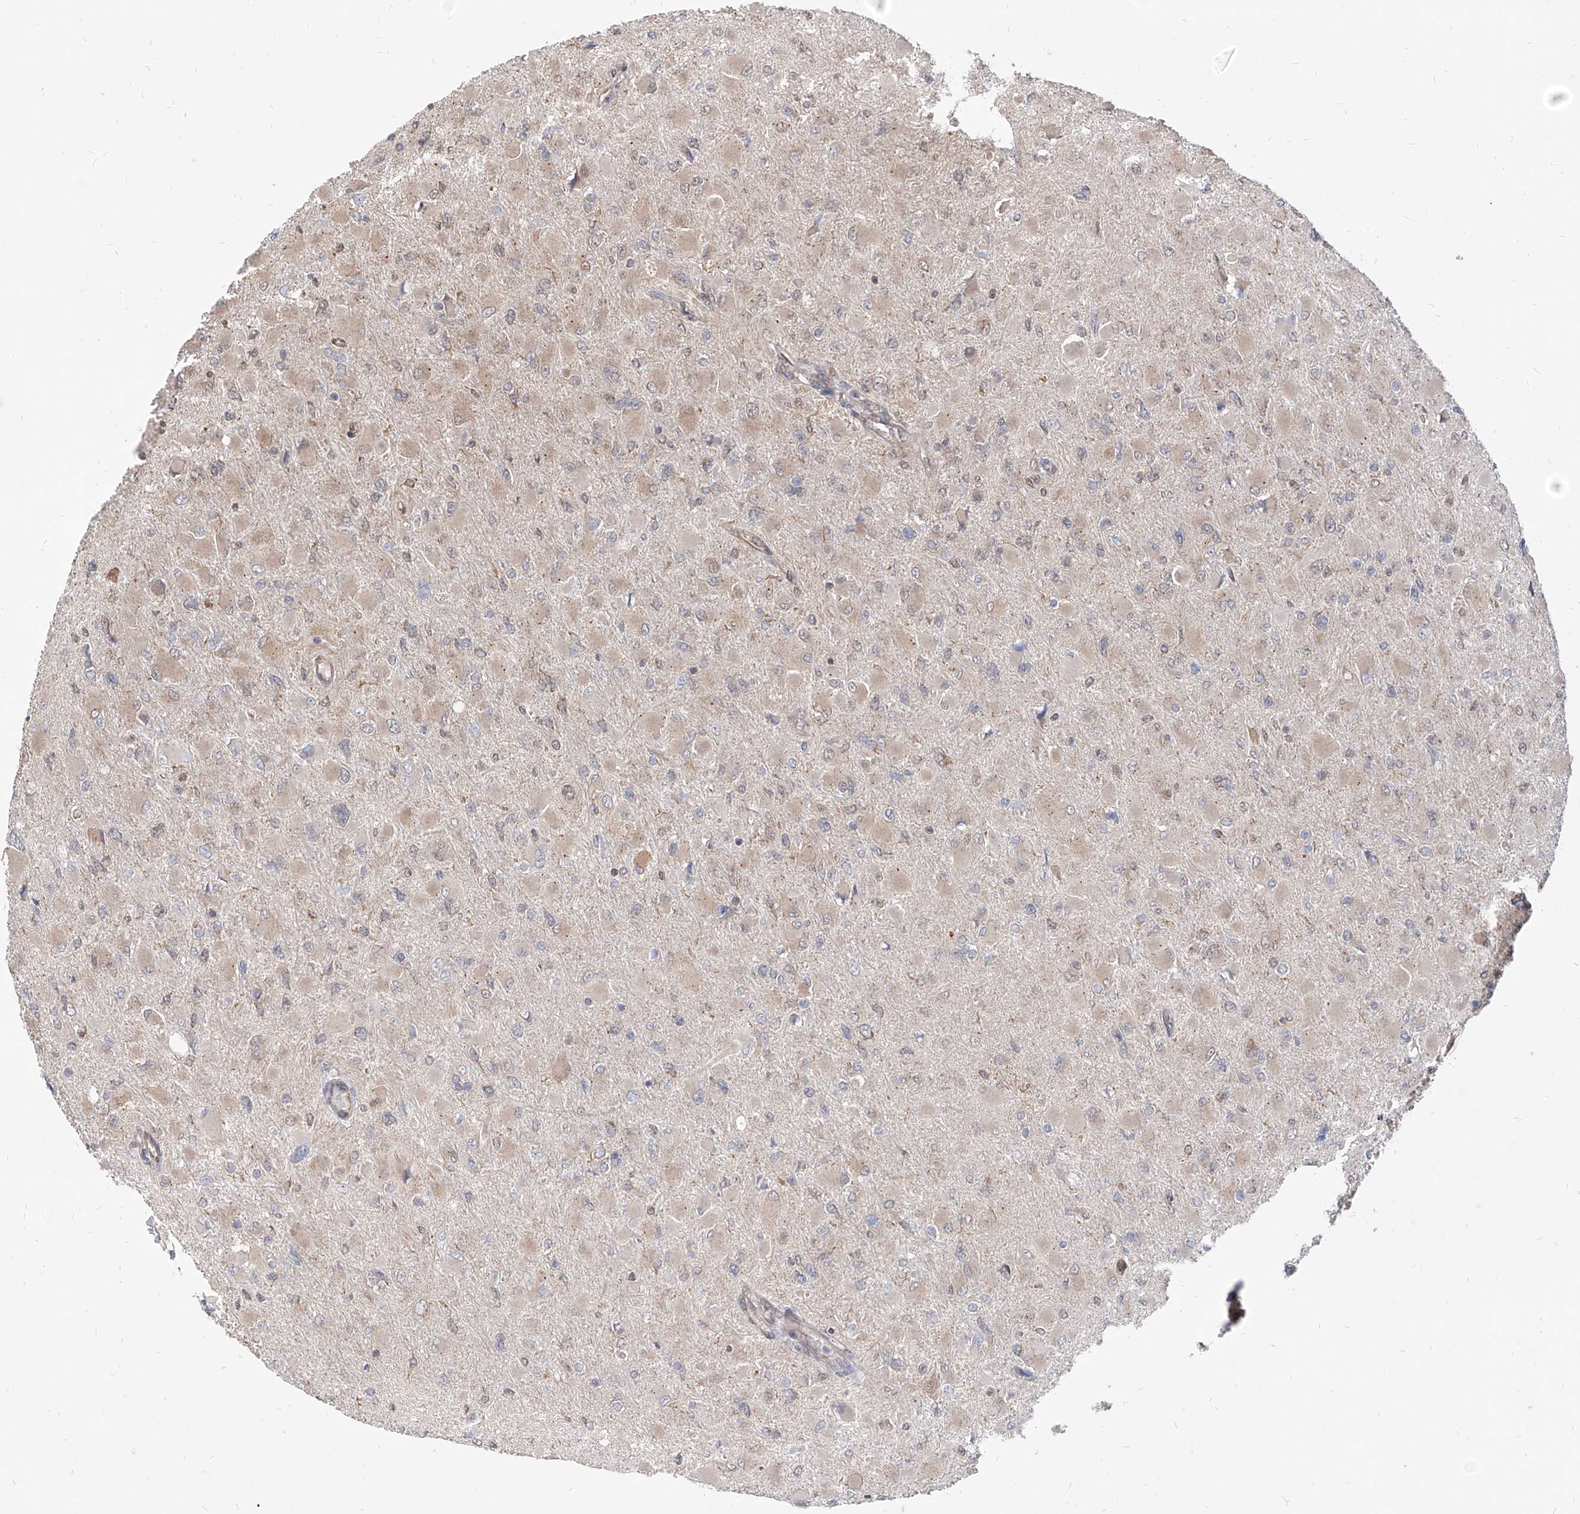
{"staining": {"intensity": "negative", "quantity": "none", "location": "none"}, "tissue": "glioma", "cell_type": "Tumor cells", "image_type": "cancer", "snomed": [{"axis": "morphology", "description": "Glioma, malignant, High grade"}, {"axis": "topography", "description": "Cerebral cortex"}], "caption": "Tumor cells are negative for protein expression in human glioma.", "gene": "C8orf82", "patient": {"sex": "female", "age": 36}}